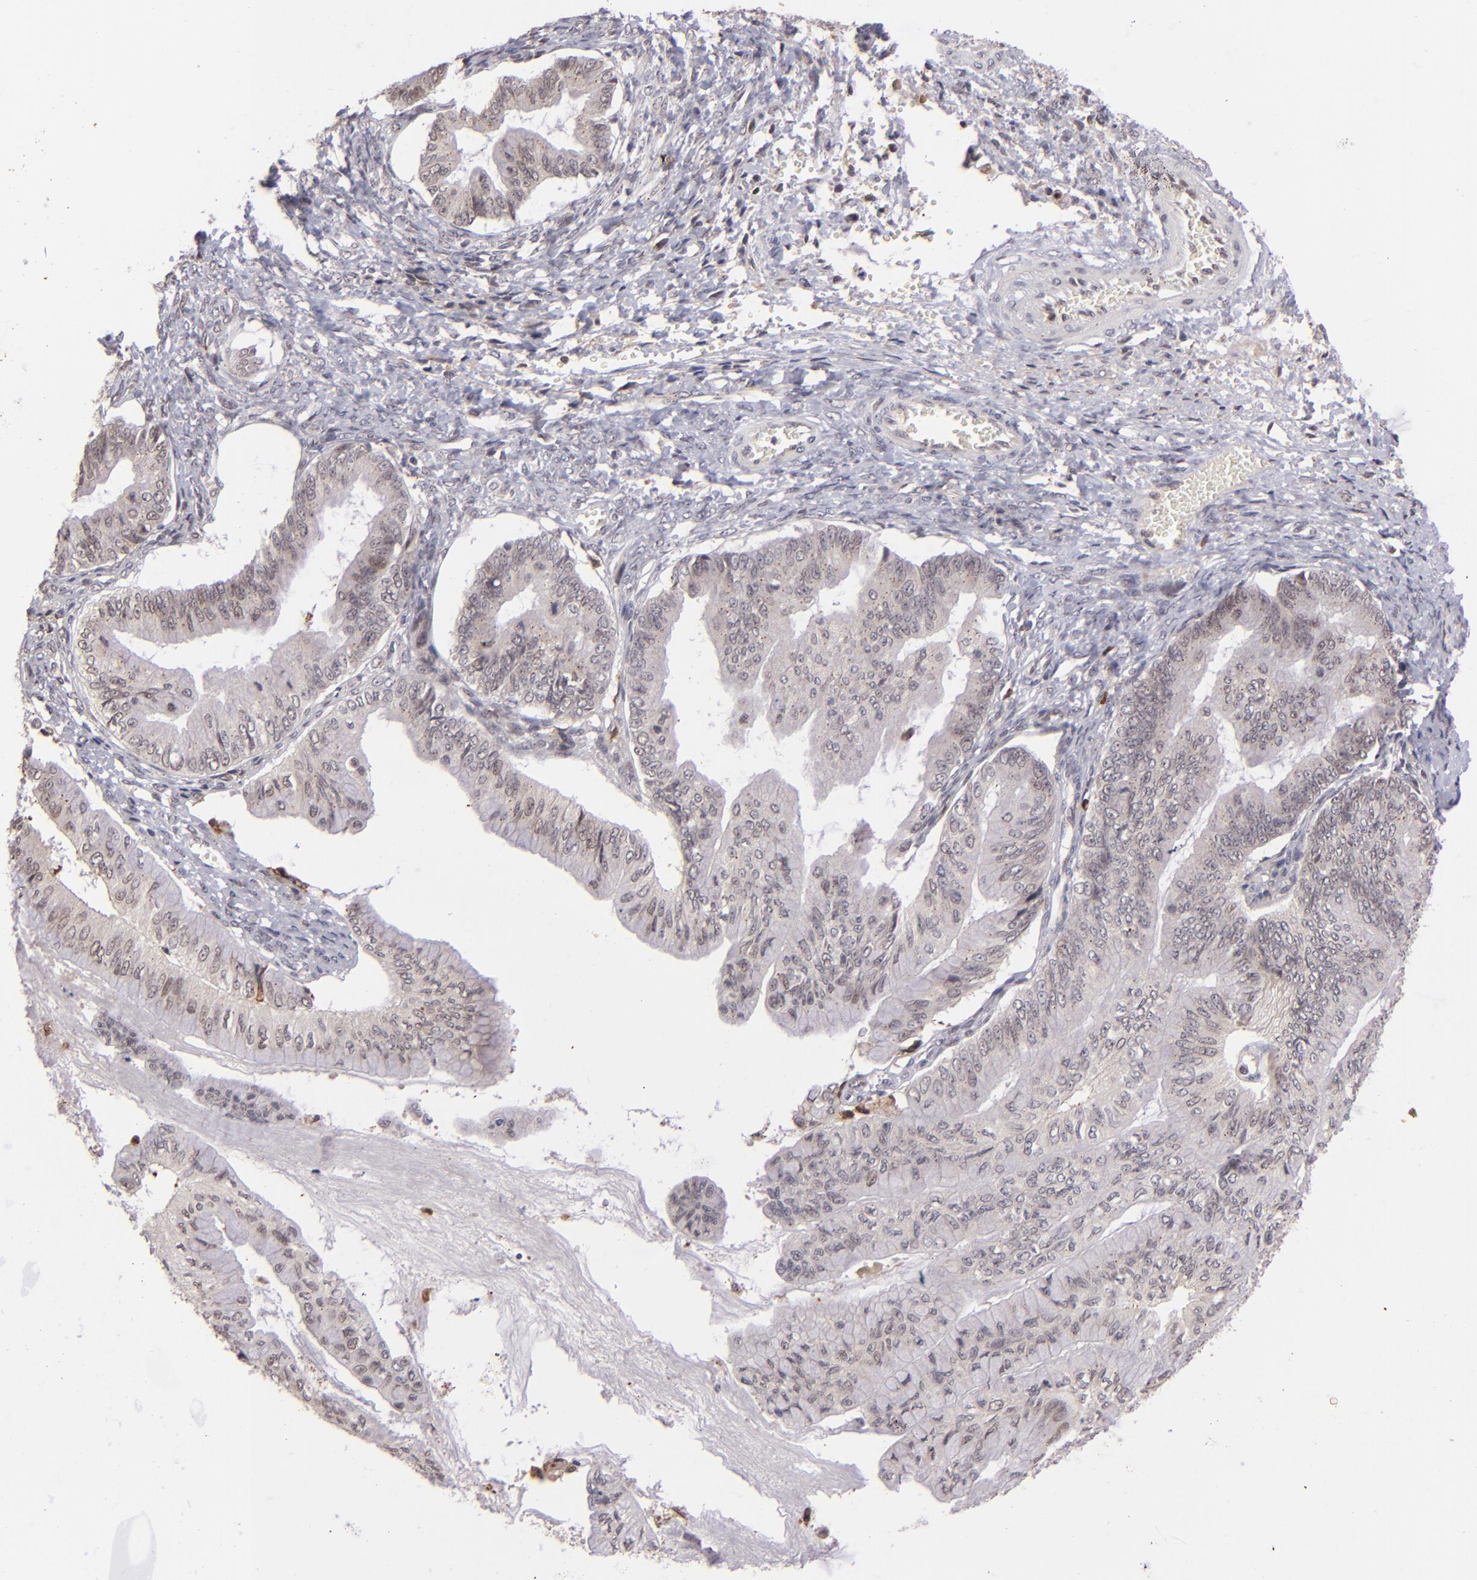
{"staining": {"intensity": "weak", "quantity": "<25%", "location": "nuclear"}, "tissue": "ovarian cancer", "cell_type": "Tumor cells", "image_type": "cancer", "snomed": [{"axis": "morphology", "description": "Cystadenocarcinoma, mucinous, NOS"}, {"axis": "topography", "description": "Ovary"}], "caption": "This histopathology image is of ovarian cancer stained with immunohistochemistry to label a protein in brown with the nuclei are counter-stained blue. There is no expression in tumor cells.", "gene": "RXRG", "patient": {"sex": "female", "age": 36}}